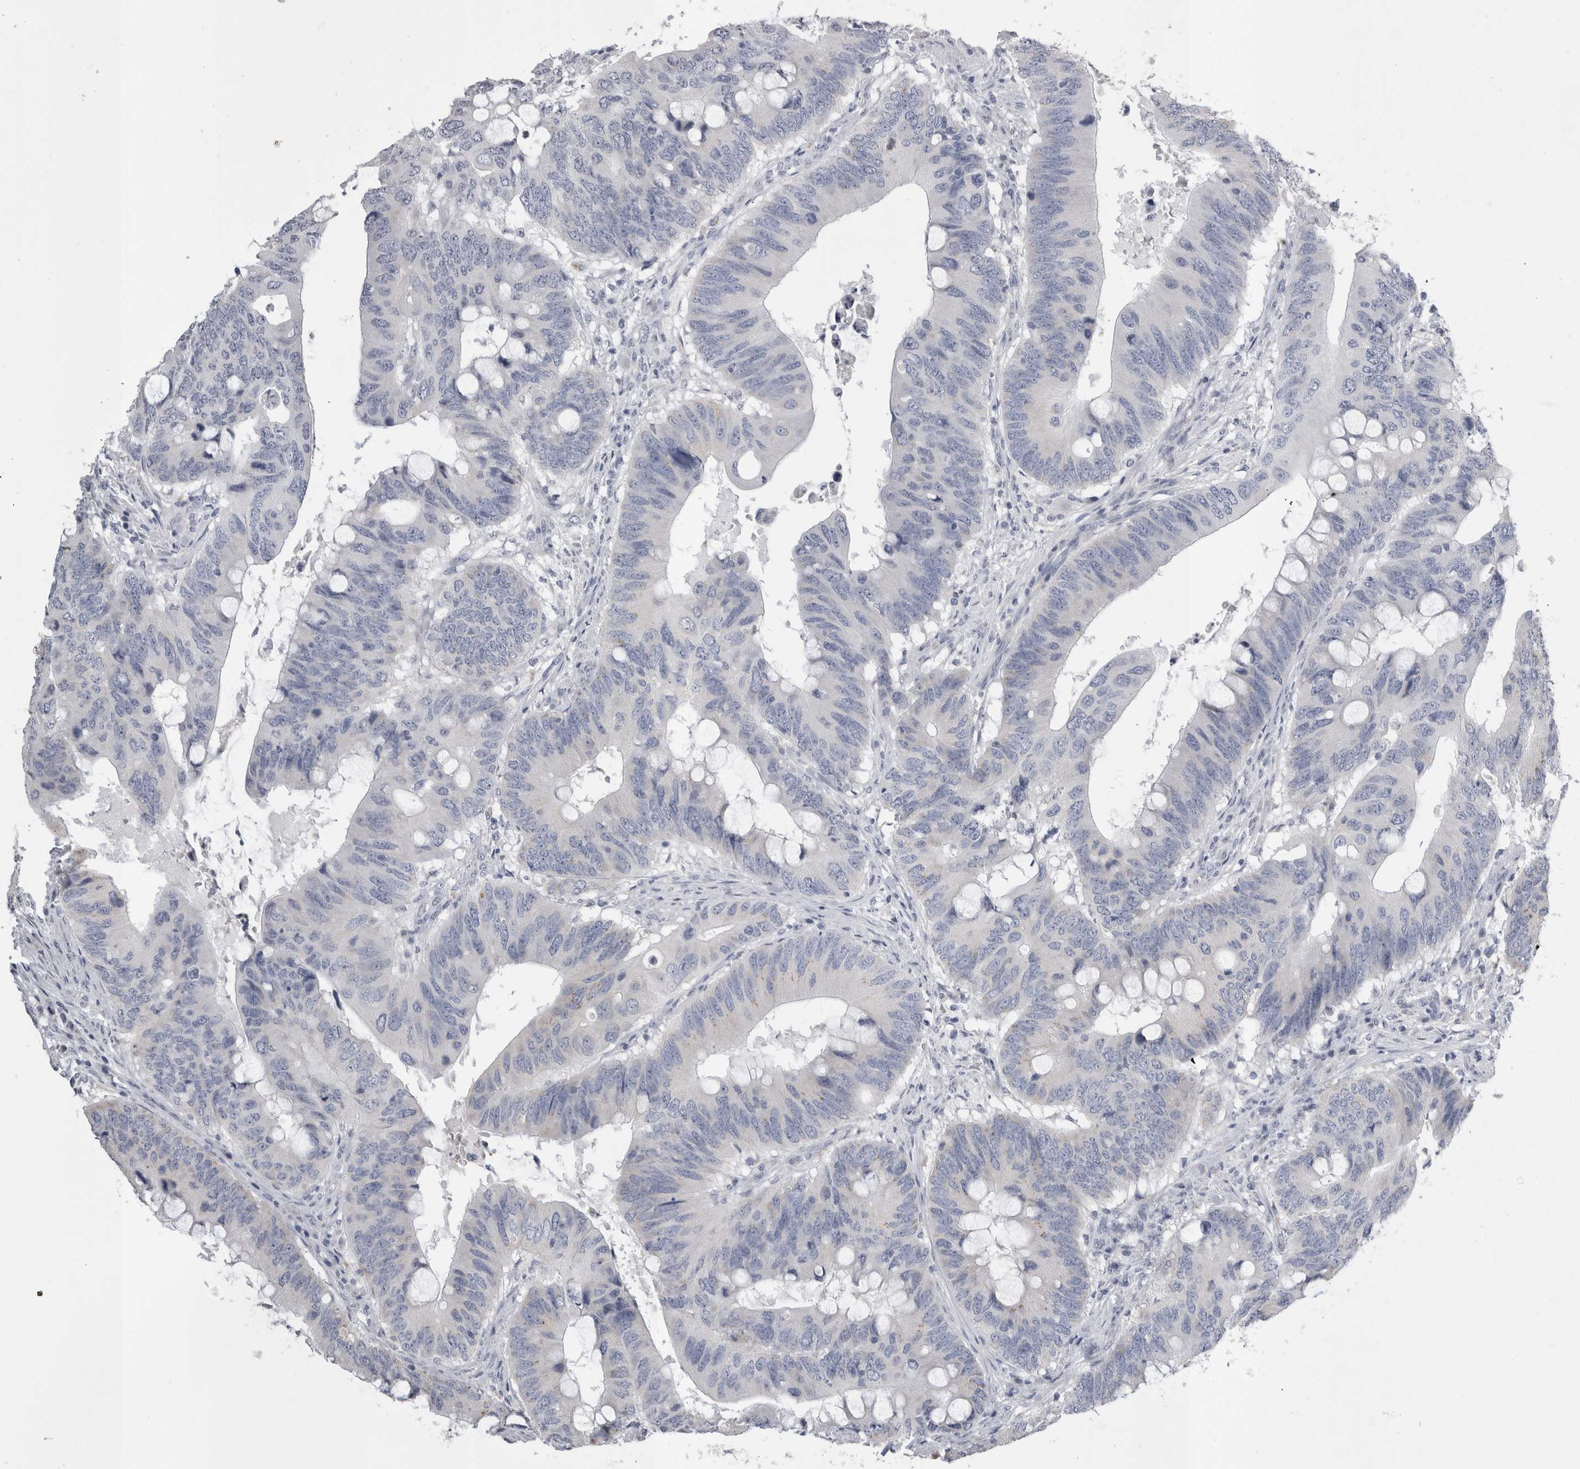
{"staining": {"intensity": "weak", "quantity": "<25%", "location": "cytoplasmic/membranous"}, "tissue": "colorectal cancer", "cell_type": "Tumor cells", "image_type": "cancer", "snomed": [{"axis": "morphology", "description": "Adenocarcinoma, NOS"}, {"axis": "topography", "description": "Colon"}], "caption": "There is no significant positivity in tumor cells of colorectal cancer. (DAB (3,3'-diaminobenzidine) immunohistochemistry (IHC), high magnification).", "gene": "DHRS4", "patient": {"sex": "male", "age": 71}}